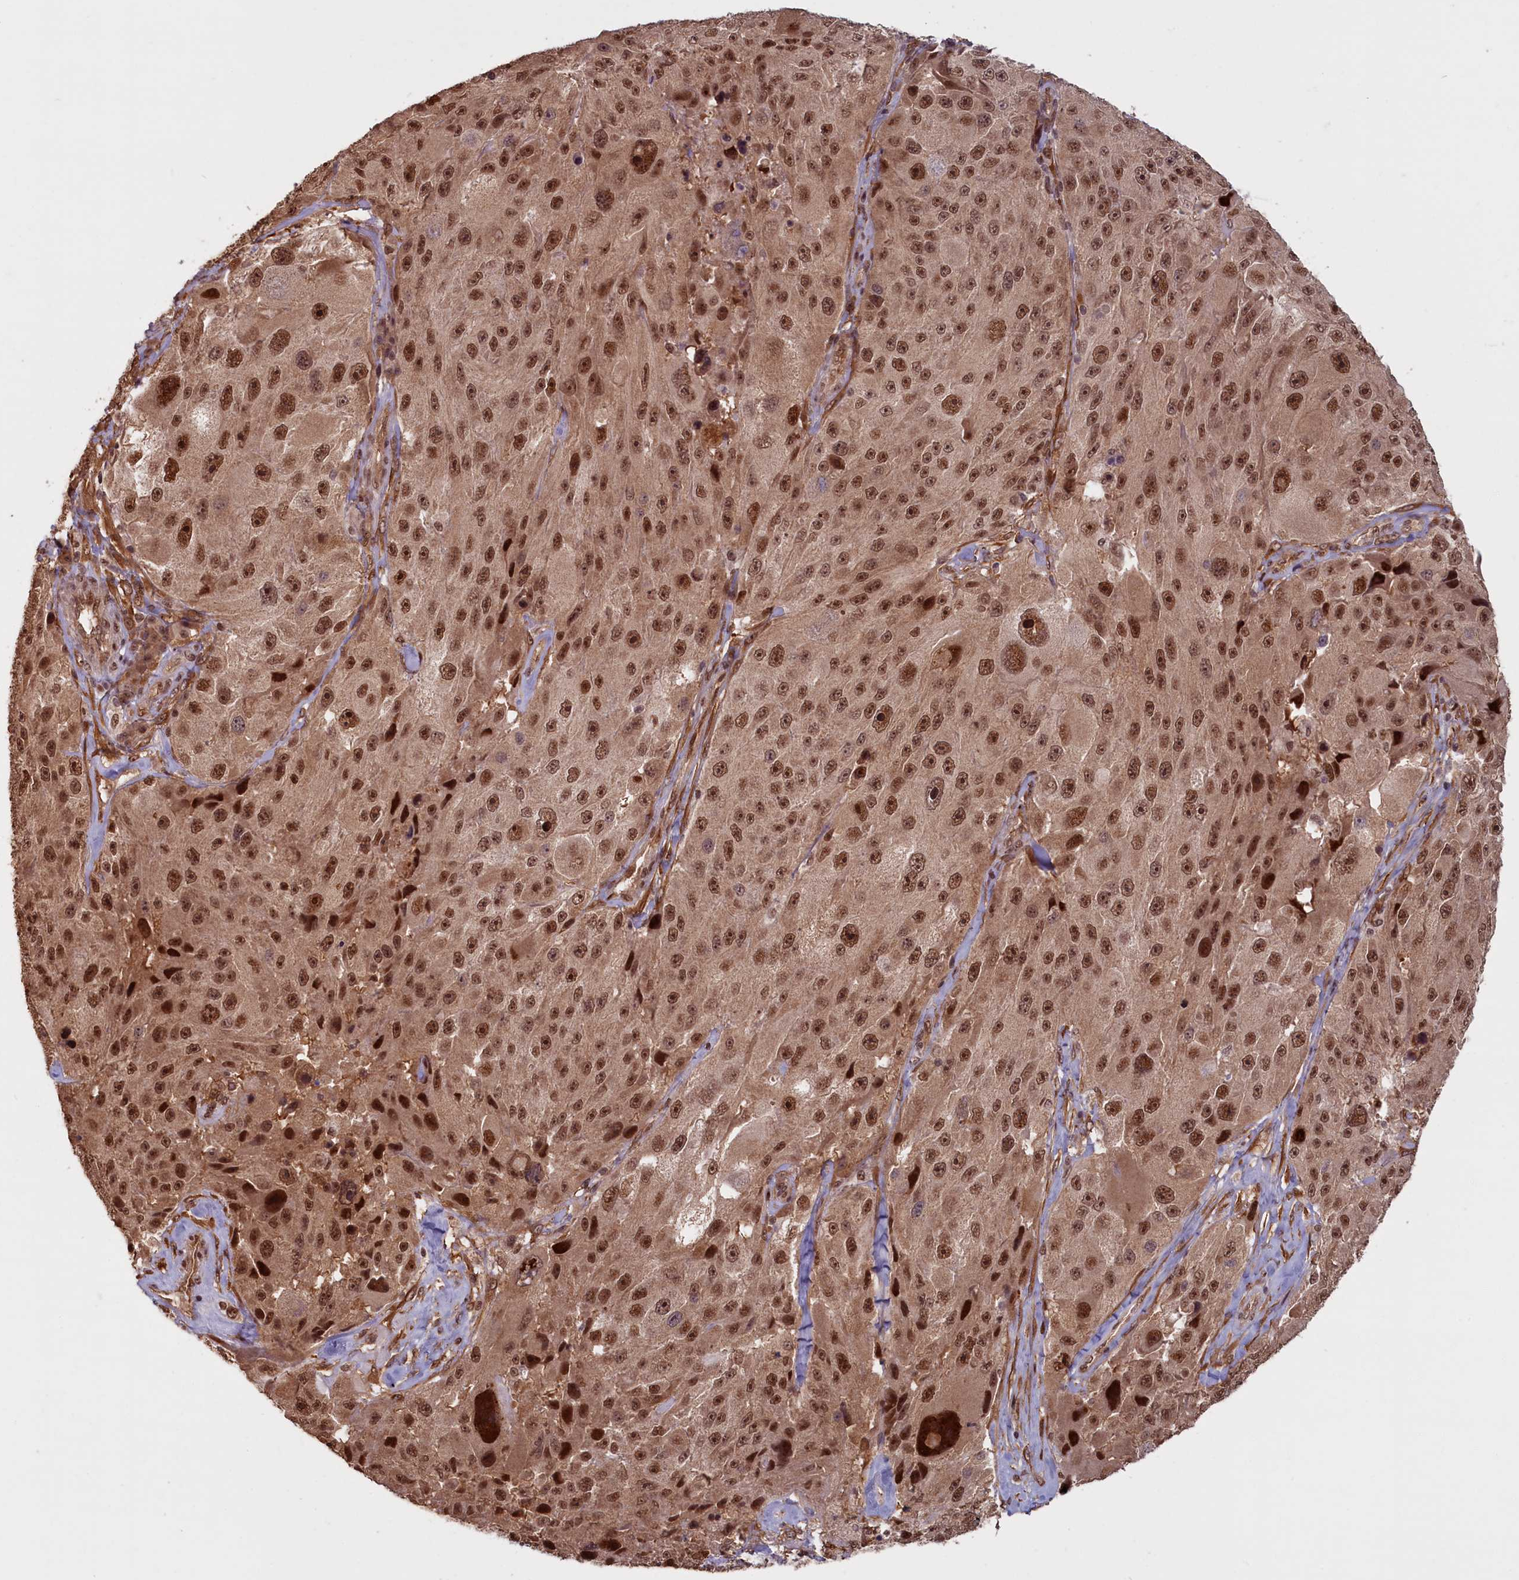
{"staining": {"intensity": "moderate", "quantity": ">75%", "location": "nuclear"}, "tissue": "melanoma", "cell_type": "Tumor cells", "image_type": "cancer", "snomed": [{"axis": "morphology", "description": "Malignant melanoma, Metastatic site"}, {"axis": "topography", "description": "Lymph node"}], "caption": "Melanoma was stained to show a protein in brown. There is medium levels of moderate nuclear staining in approximately >75% of tumor cells.", "gene": "HIF3A", "patient": {"sex": "male", "age": 62}}